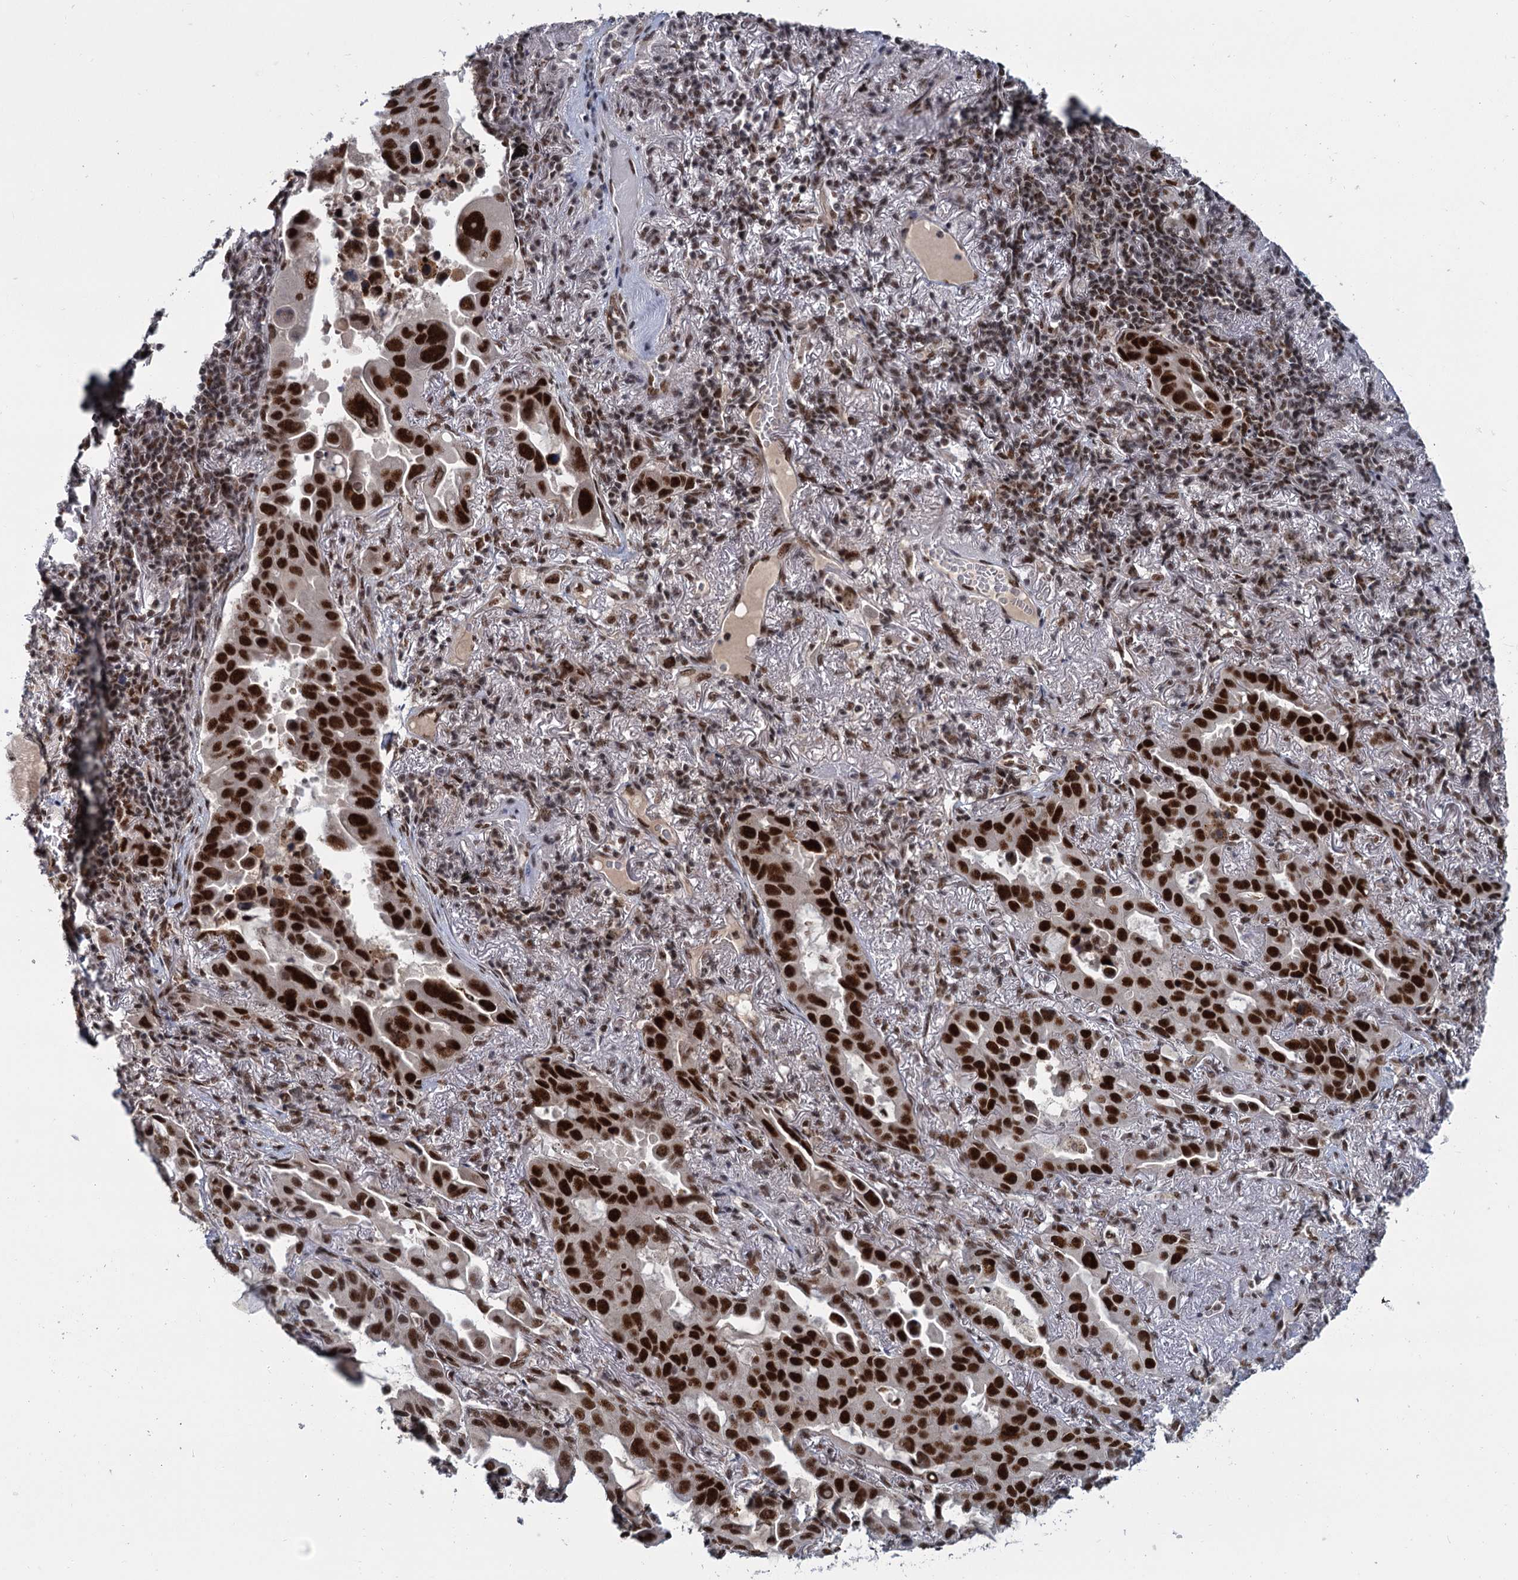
{"staining": {"intensity": "strong", "quantity": ">75%", "location": "nuclear"}, "tissue": "lung cancer", "cell_type": "Tumor cells", "image_type": "cancer", "snomed": [{"axis": "morphology", "description": "Adenocarcinoma, NOS"}, {"axis": "topography", "description": "Lung"}], "caption": "Immunohistochemical staining of lung cancer (adenocarcinoma) shows high levels of strong nuclear protein positivity in about >75% of tumor cells.", "gene": "WBP4", "patient": {"sex": "male", "age": 64}}